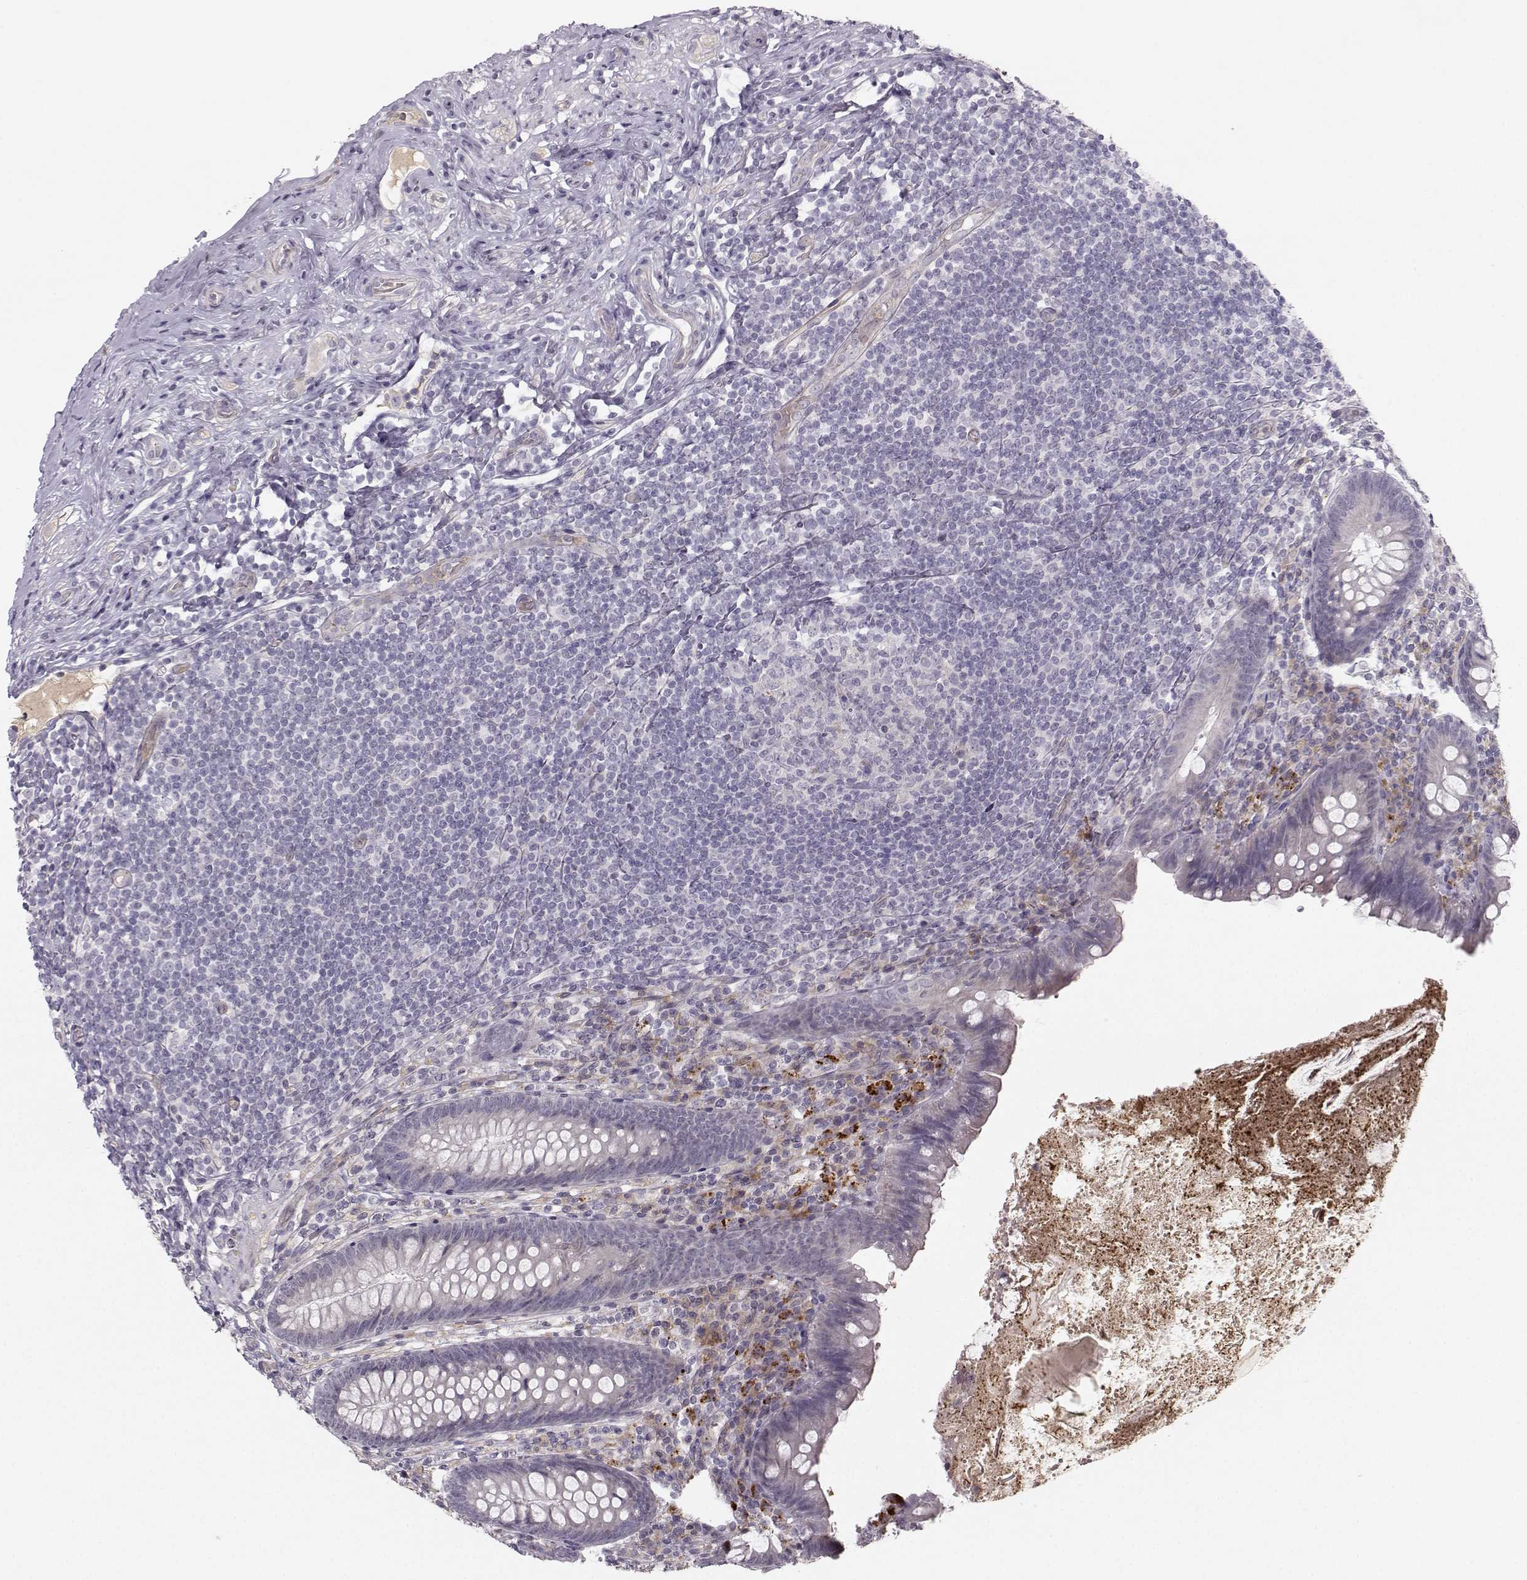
{"staining": {"intensity": "negative", "quantity": "none", "location": "none"}, "tissue": "appendix", "cell_type": "Glandular cells", "image_type": "normal", "snomed": [{"axis": "morphology", "description": "Normal tissue, NOS"}, {"axis": "topography", "description": "Appendix"}], "caption": "A high-resolution histopathology image shows immunohistochemistry staining of normal appendix, which exhibits no significant expression in glandular cells.", "gene": "OPRD1", "patient": {"sex": "male", "age": 47}}